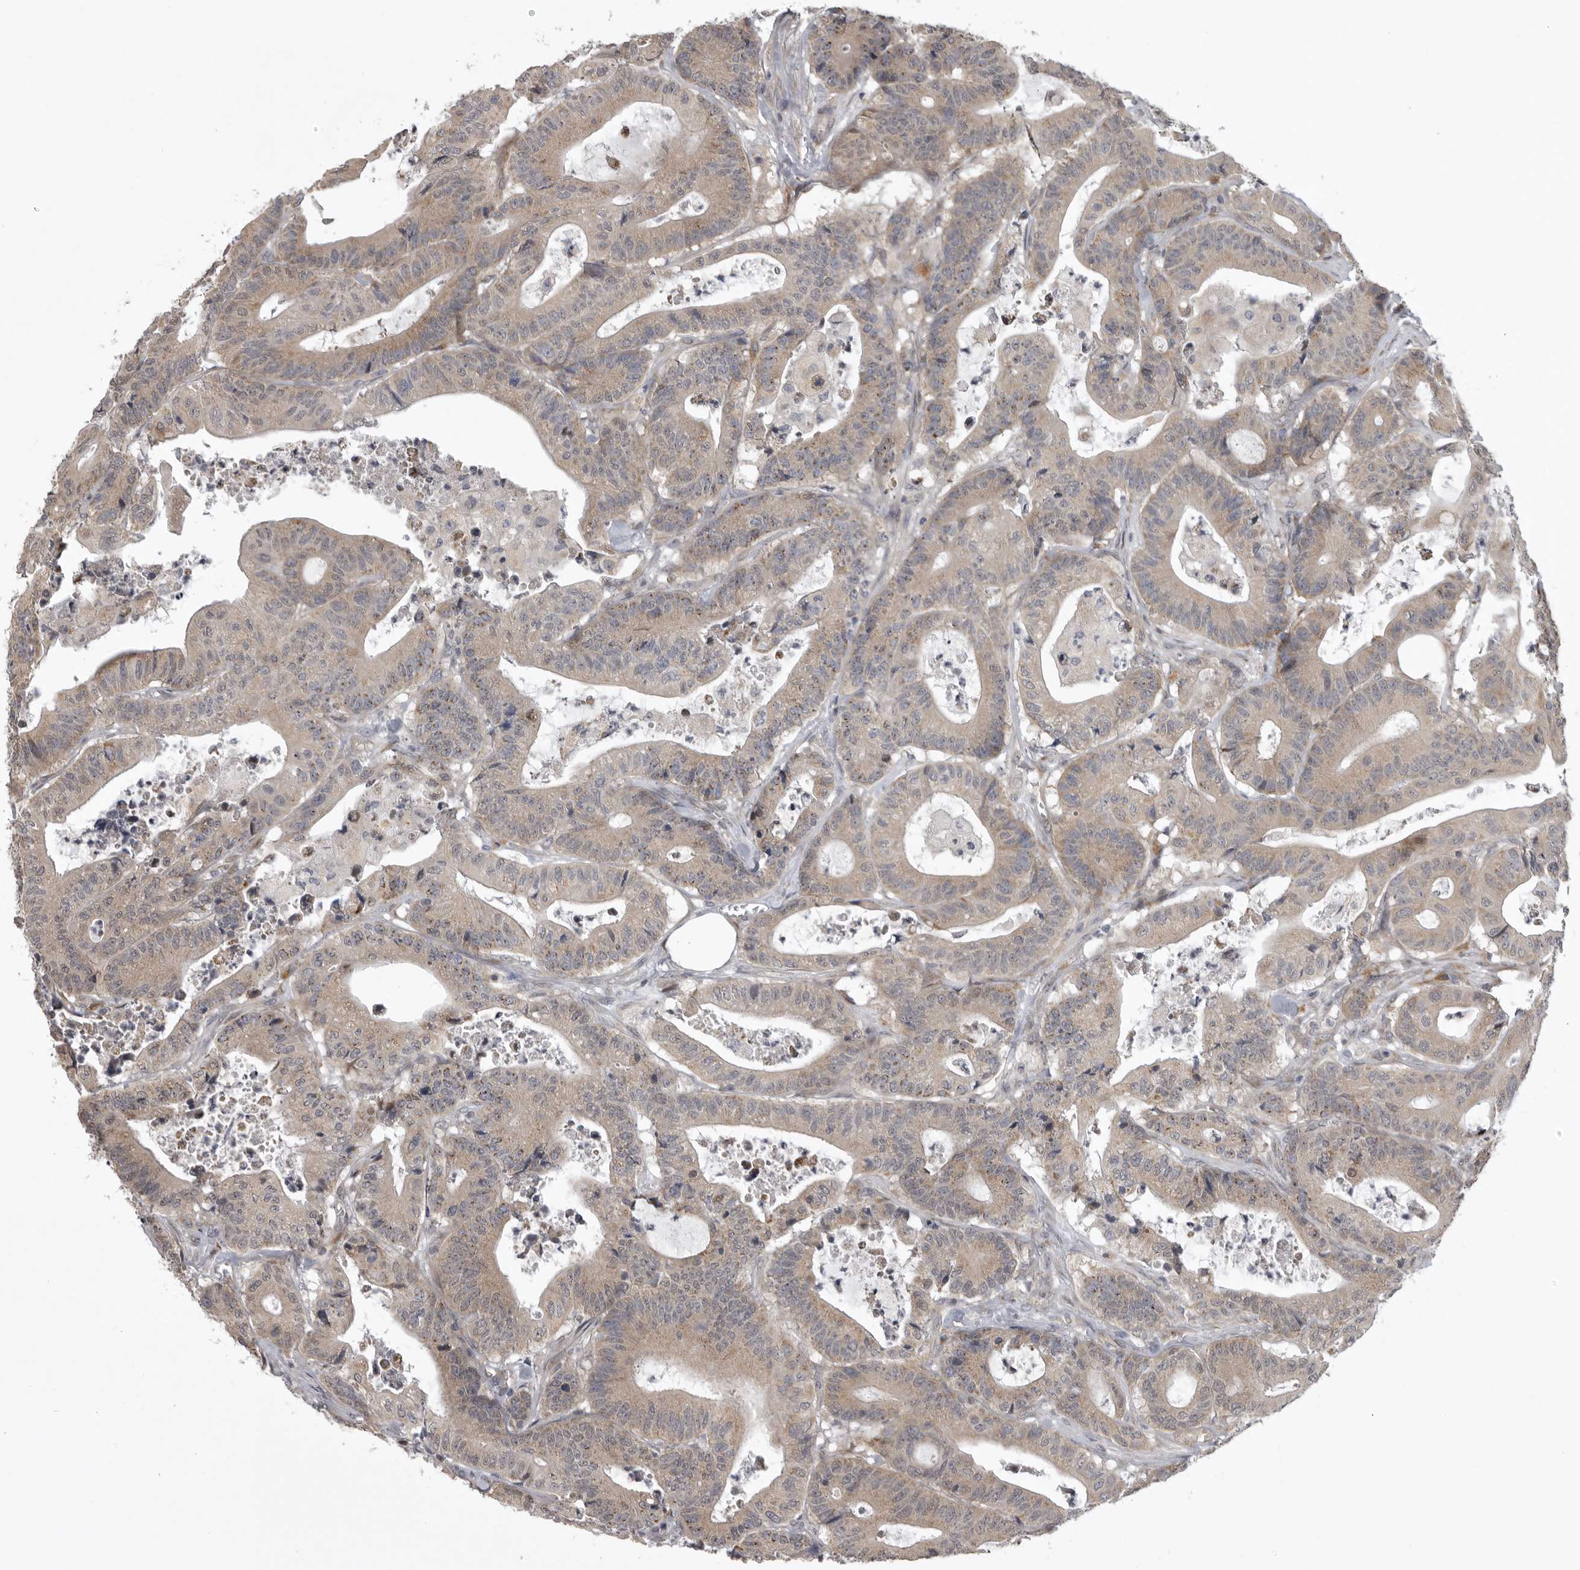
{"staining": {"intensity": "weak", "quantity": ">75%", "location": "cytoplasmic/membranous"}, "tissue": "colorectal cancer", "cell_type": "Tumor cells", "image_type": "cancer", "snomed": [{"axis": "morphology", "description": "Adenocarcinoma, NOS"}, {"axis": "topography", "description": "Colon"}], "caption": "Colorectal adenocarcinoma stained for a protein shows weak cytoplasmic/membranous positivity in tumor cells.", "gene": "C1orf109", "patient": {"sex": "female", "age": 84}}